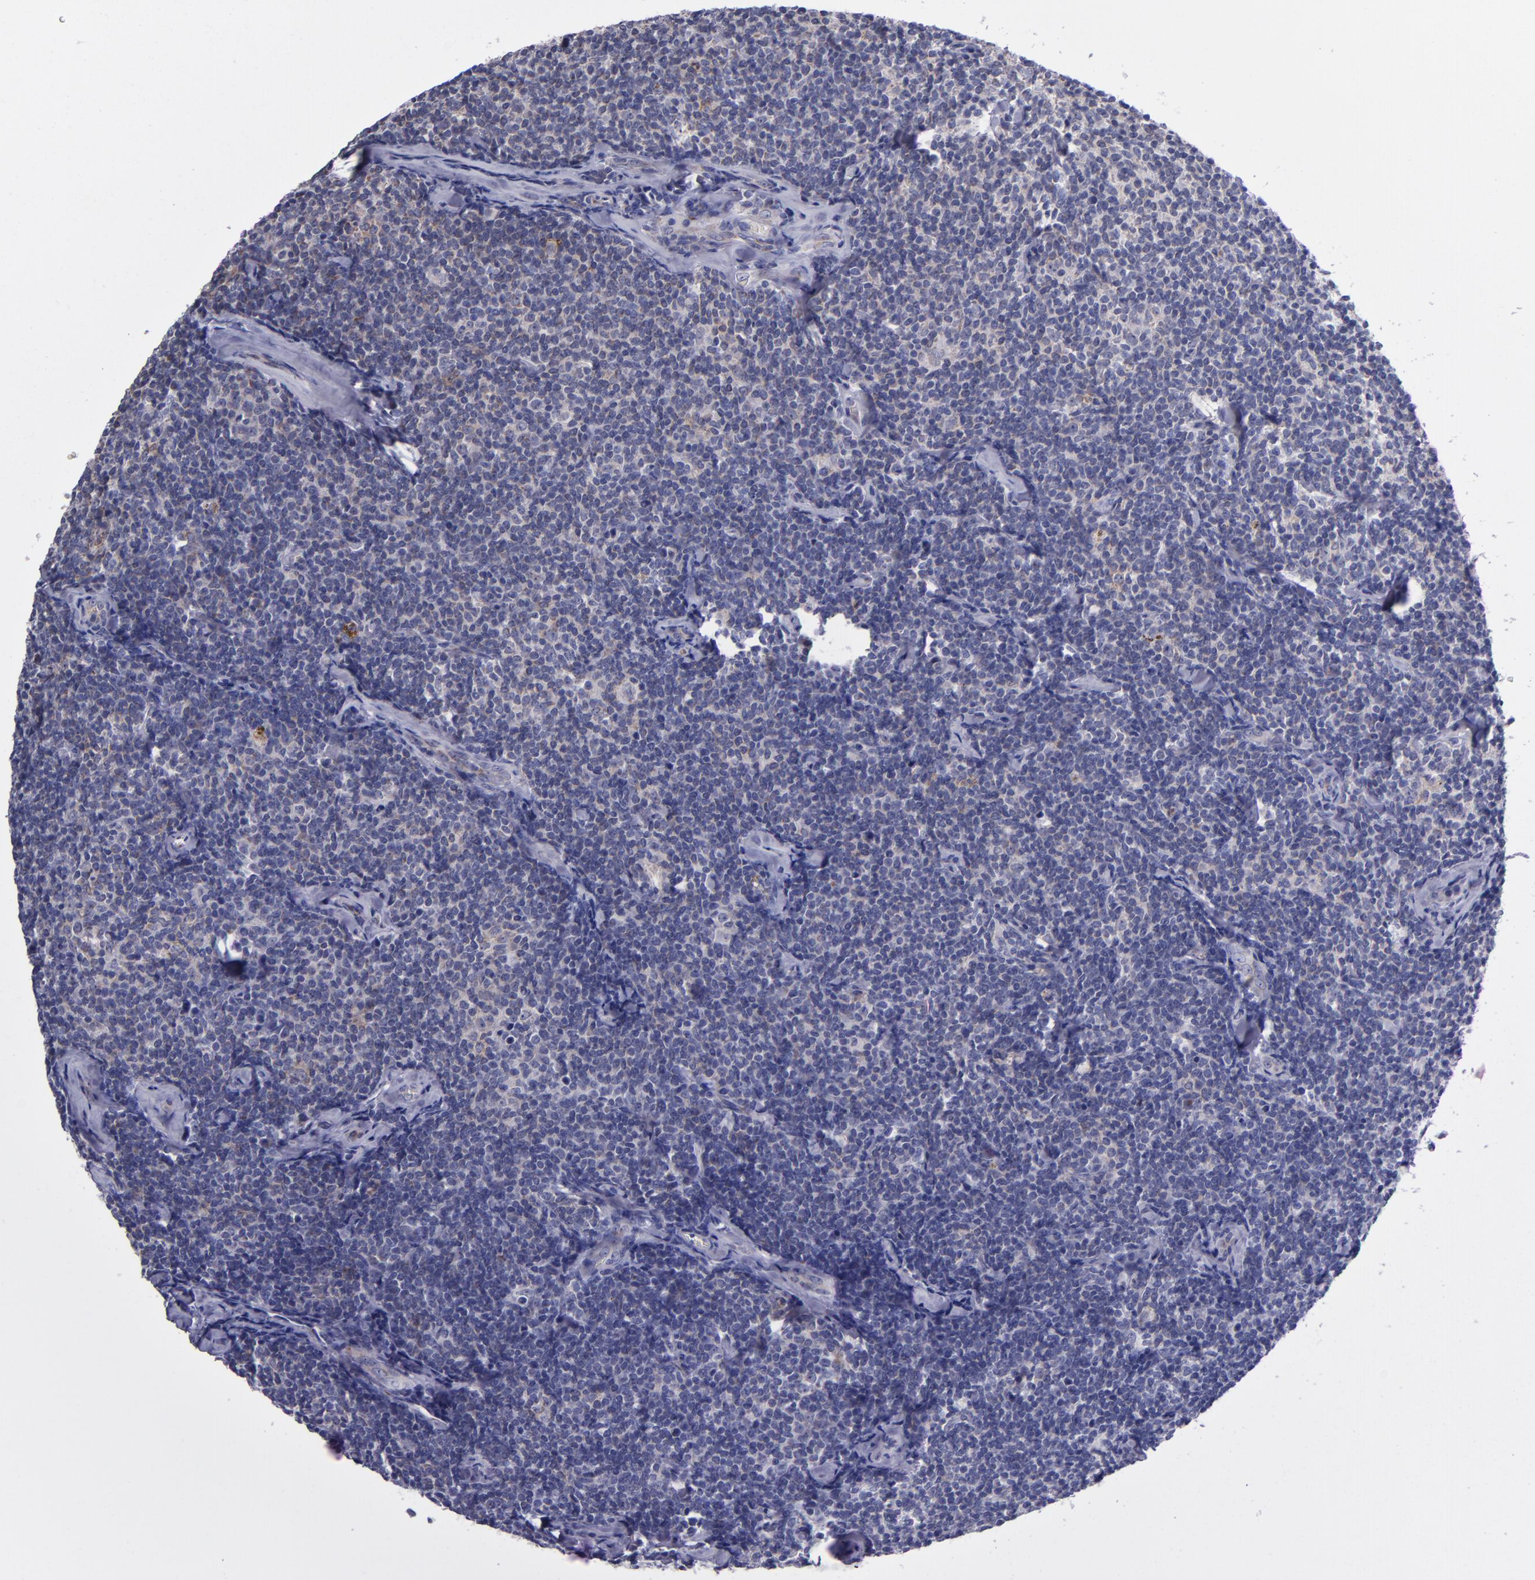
{"staining": {"intensity": "weak", "quantity": "<25%", "location": "cytoplasmic/membranous"}, "tissue": "lymphoma", "cell_type": "Tumor cells", "image_type": "cancer", "snomed": [{"axis": "morphology", "description": "Malignant lymphoma, non-Hodgkin's type, Low grade"}, {"axis": "topography", "description": "Lymph node"}], "caption": "Micrograph shows no protein positivity in tumor cells of lymphoma tissue.", "gene": "RAB41", "patient": {"sex": "female", "age": 56}}